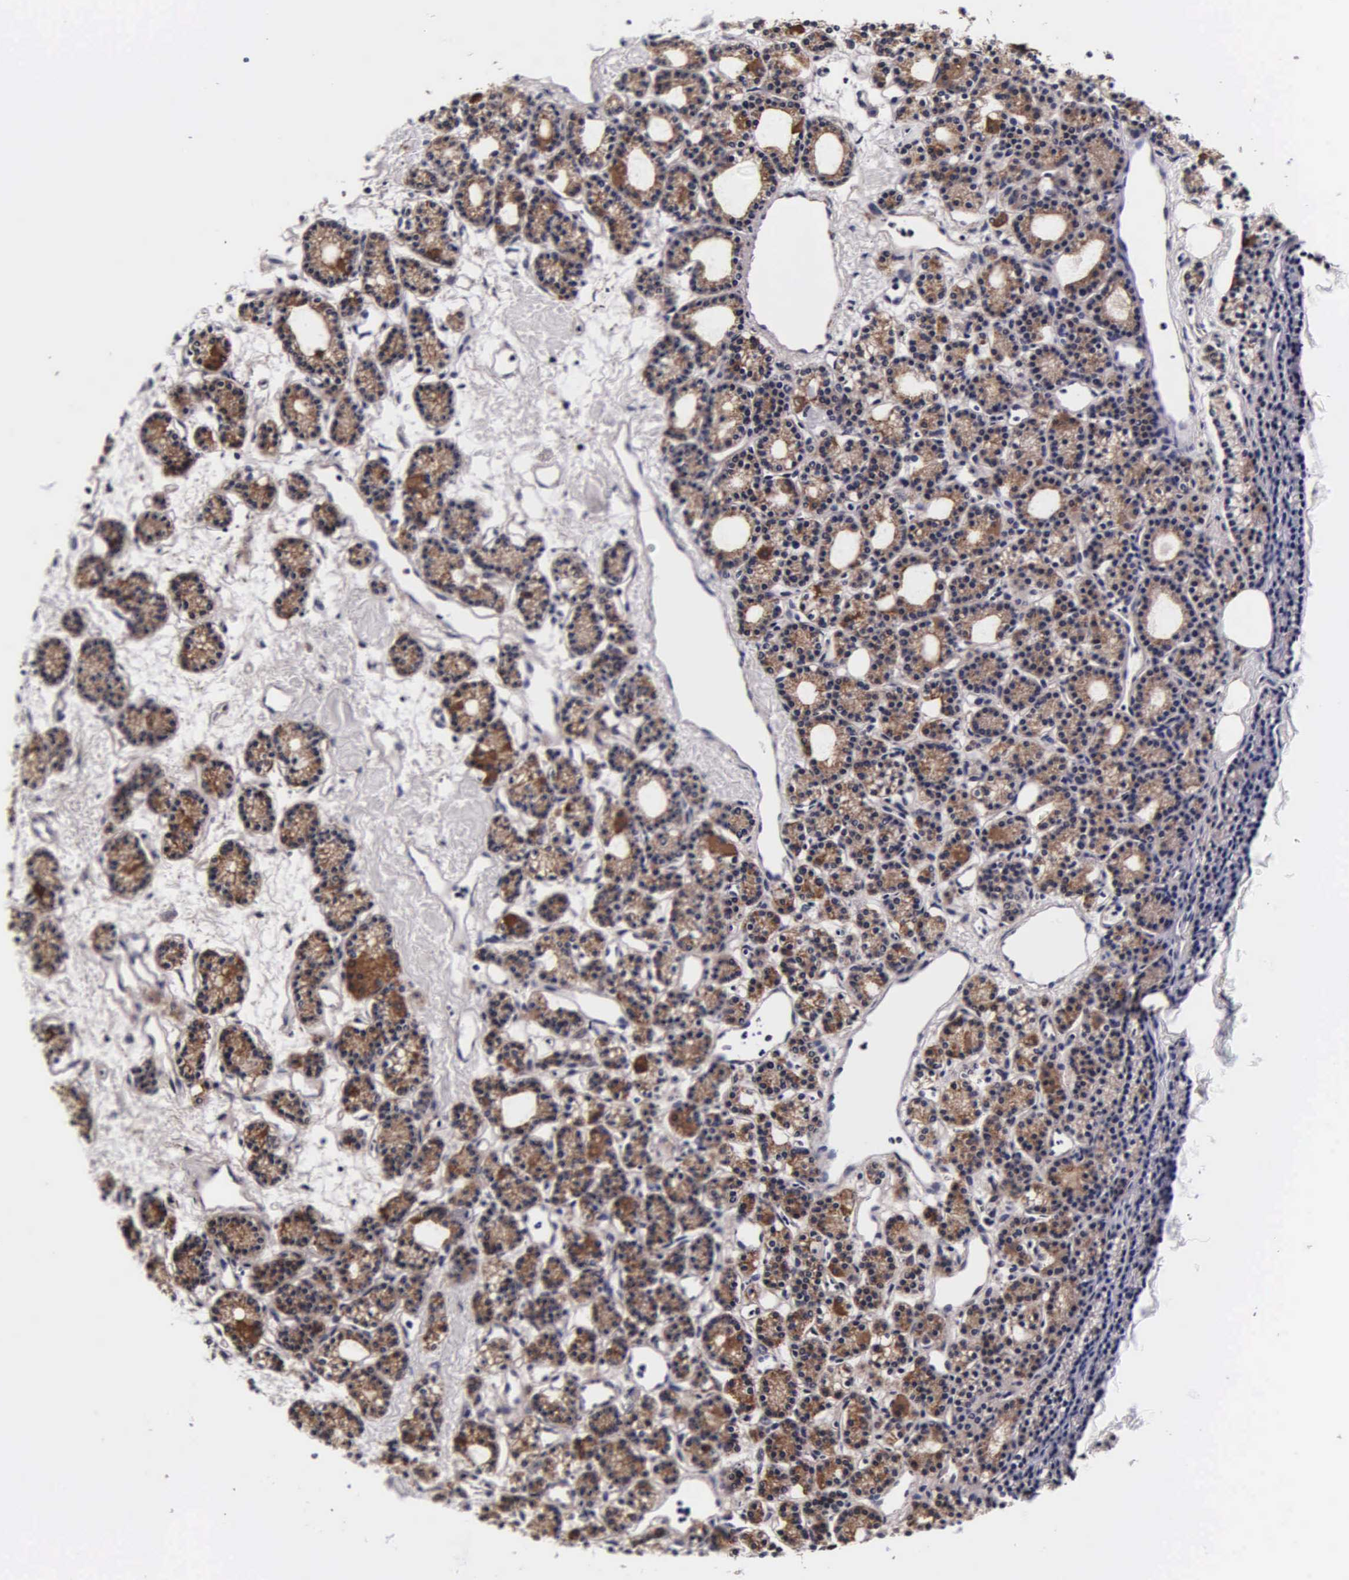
{"staining": {"intensity": "moderate", "quantity": ">75%", "location": "cytoplasmic/membranous"}, "tissue": "parathyroid gland", "cell_type": "Glandular cells", "image_type": "normal", "snomed": [{"axis": "morphology", "description": "Normal tissue, NOS"}, {"axis": "topography", "description": "Parathyroid gland"}], "caption": "Immunohistochemistry image of unremarkable parathyroid gland: parathyroid gland stained using immunohistochemistry displays medium levels of moderate protein expression localized specifically in the cytoplasmic/membranous of glandular cells, appearing as a cytoplasmic/membranous brown color.", "gene": "PSMA3", "patient": {"sex": "male", "age": 85}}